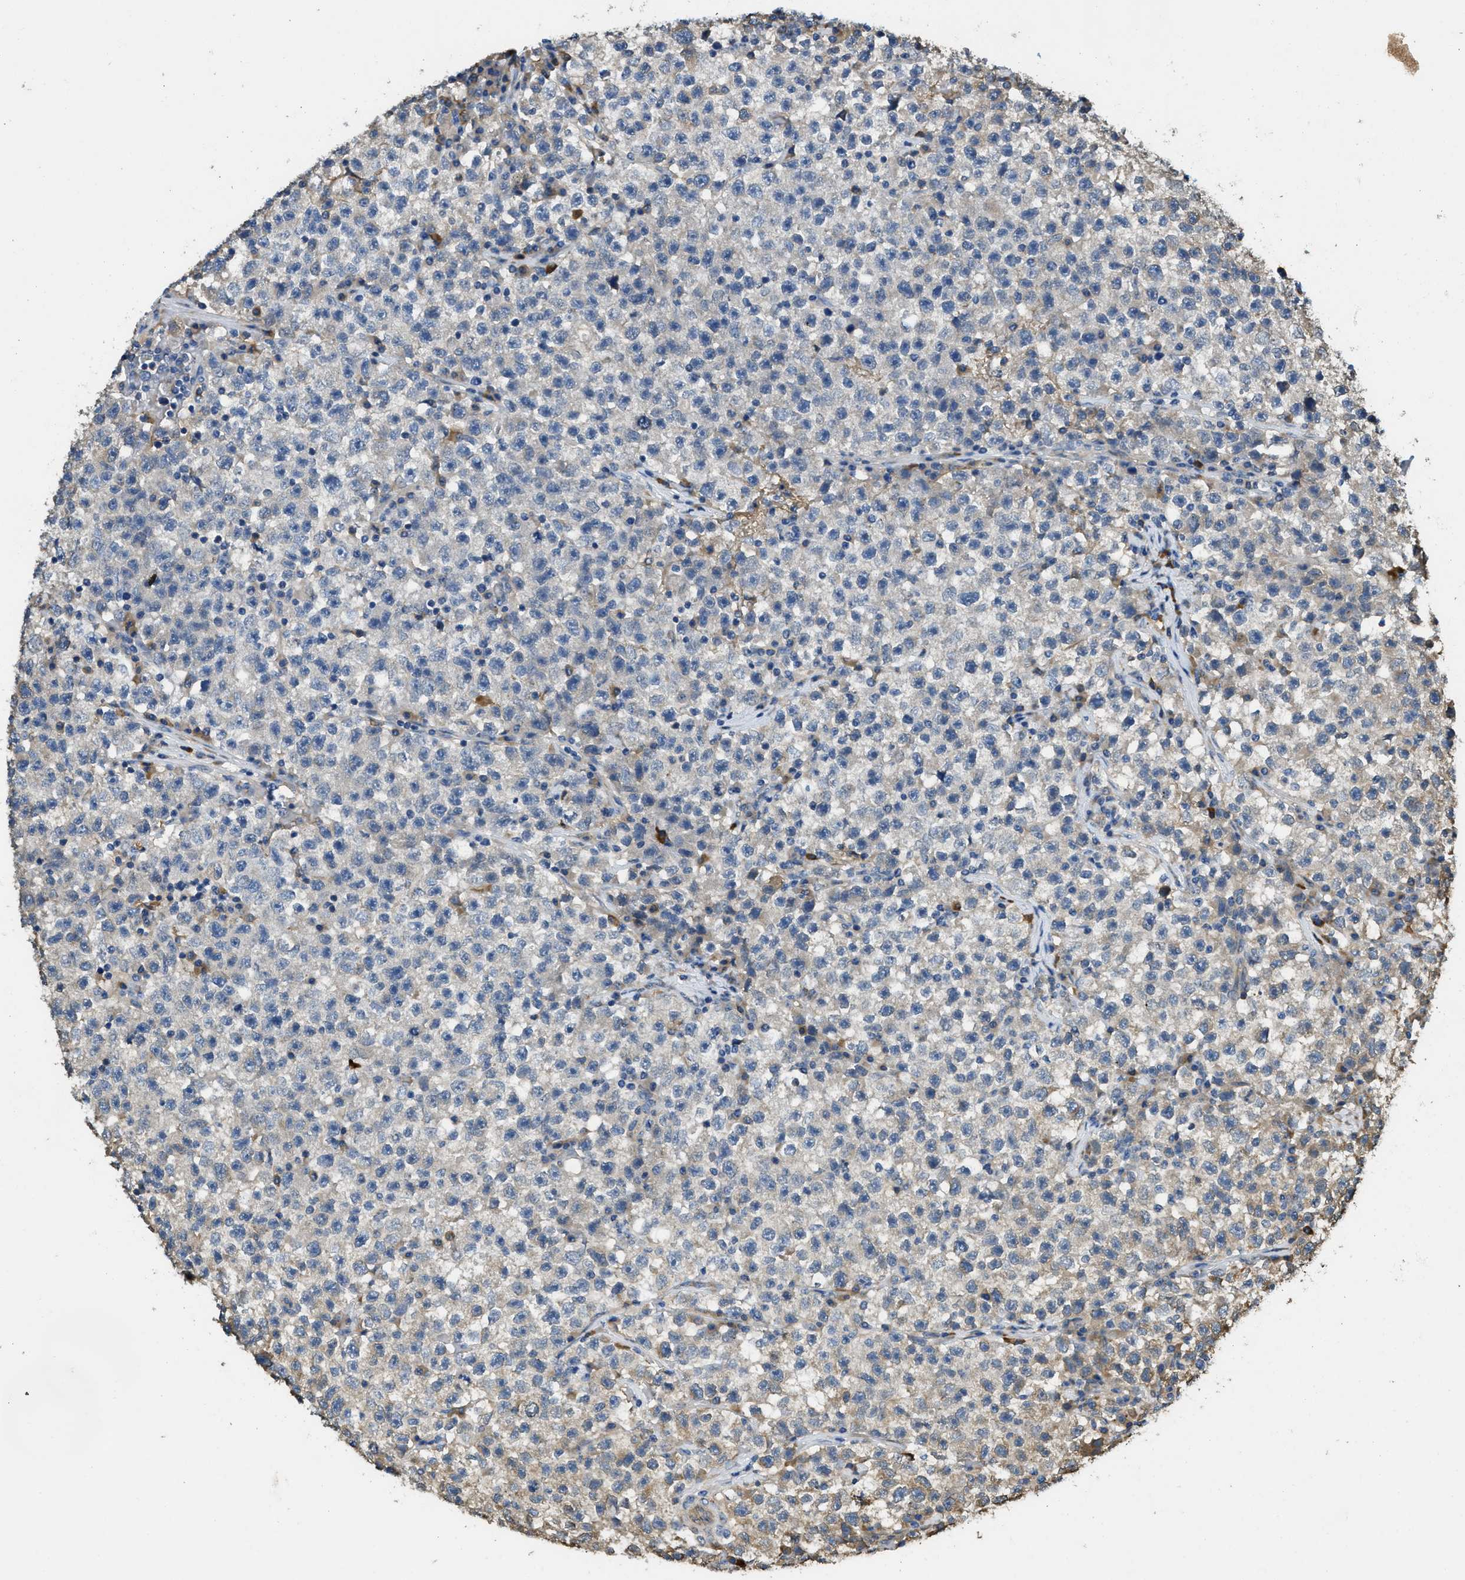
{"staining": {"intensity": "negative", "quantity": "none", "location": "none"}, "tissue": "testis cancer", "cell_type": "Tumor cells", "image_type": "cancer", "snomed": [{"axis": "morphology", "description": "Seminoma, NOS"}, {"axis": "topography", "description": "Testis"}], "caption": "High magnification brightfield microscopy of seminoma (testis) stained with DAB (3,3'-diaminobenzidine) (brown) and counterstained with hematoxylin (blue): tumor cells show no significant expression.", "gene": "RIPK2", "patient": {"sex": "male", "age": 22}}